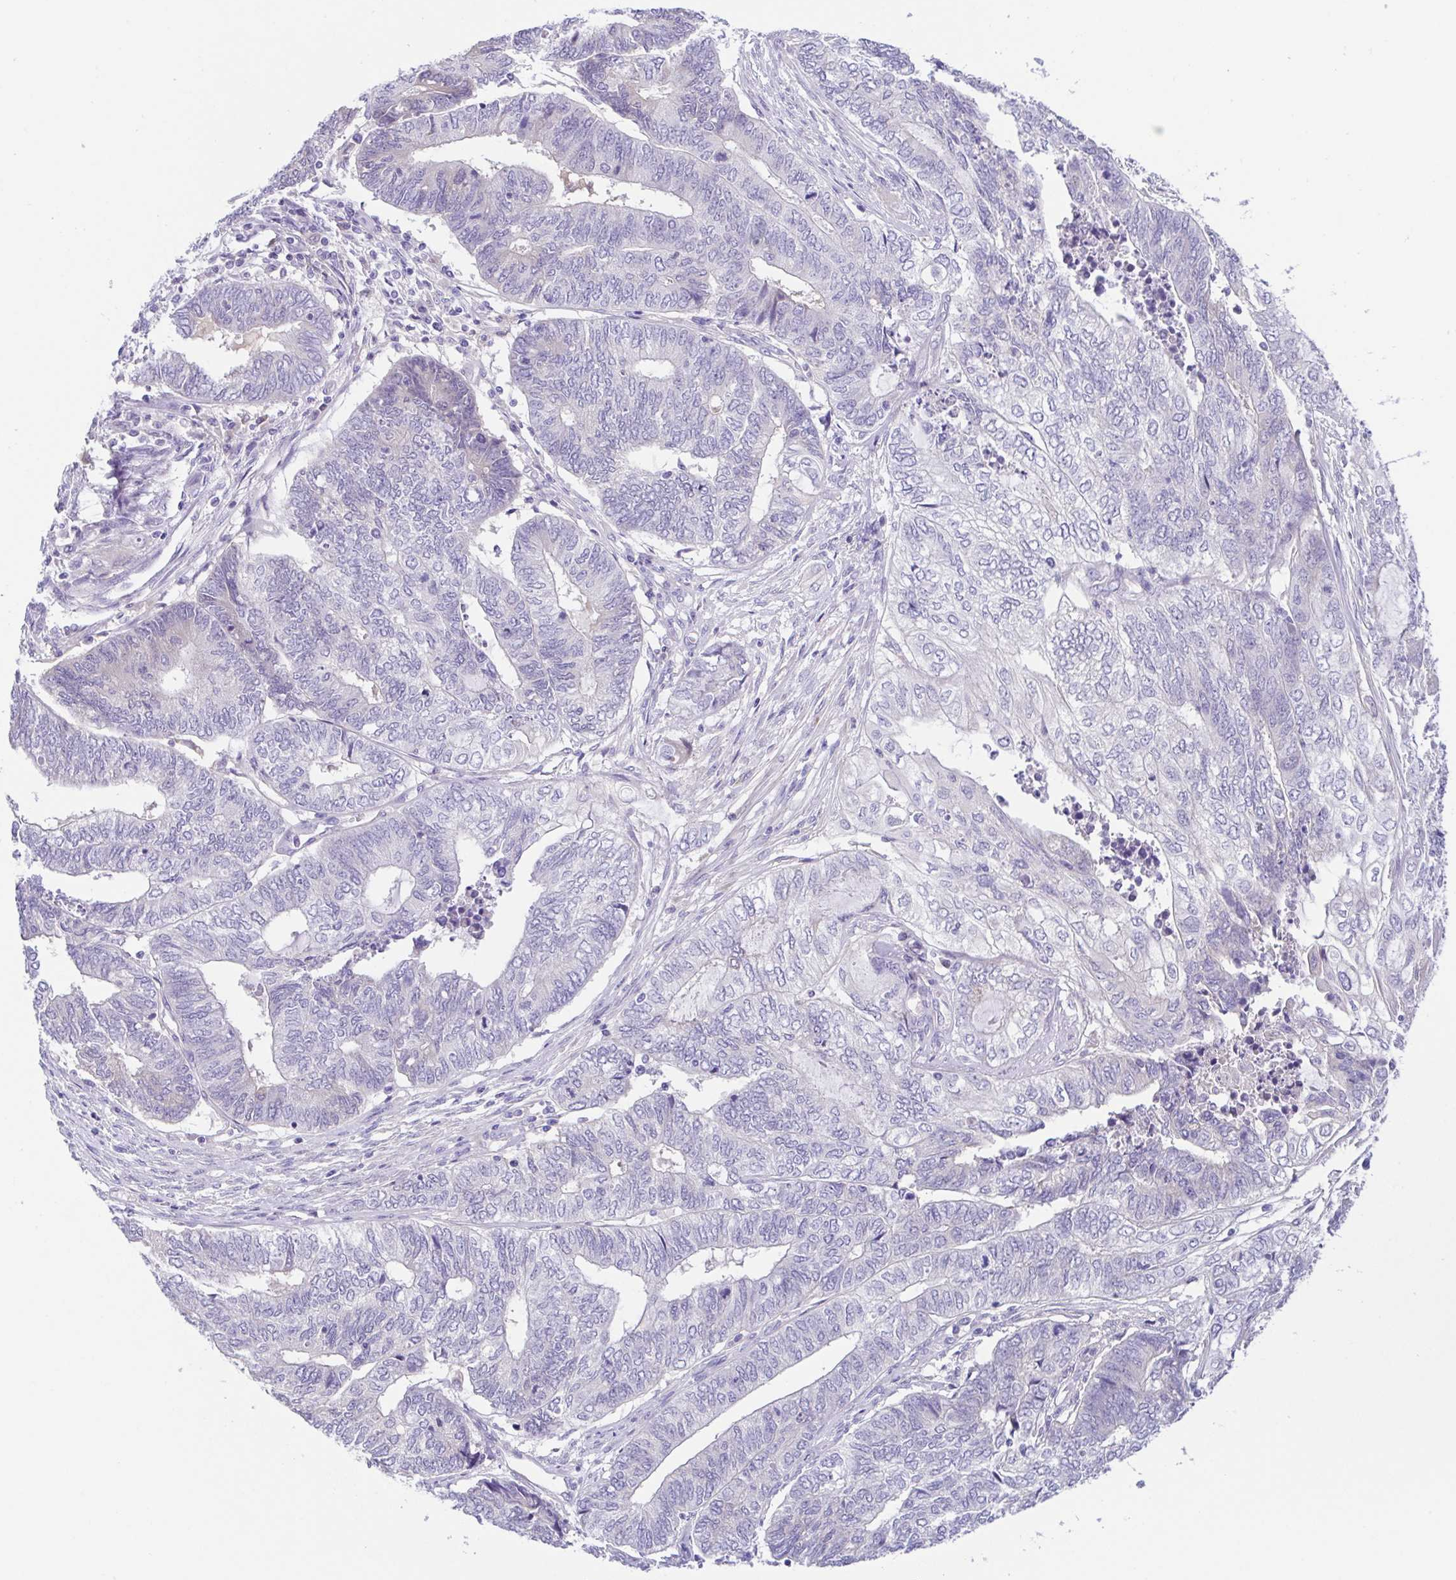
{"staining": {"intensity": "negative", "quantity": "none", "location": "none"}, "tissue": "endometrial cancer", "cell_type": "Tumor cells", "image_type": "cancer", "snomed": [{"axis": "morphology", "description": "Adenocarcinoma, NOS"}, {"axis": "topography", "description": "Uterus"}, {"axis": "topography", "description": "Endometrium"}], "caption": "Protein analysis of endometrial cancer reveals no significant positivity in tumor cells. The staining was performed using DAB to visualize the protein expression in brown, while the nuclei were stained in blue with hematoxylin (Magnification: 20x).", "gene": "A1BG", "patient": {"sex": "female", "age": 70}}